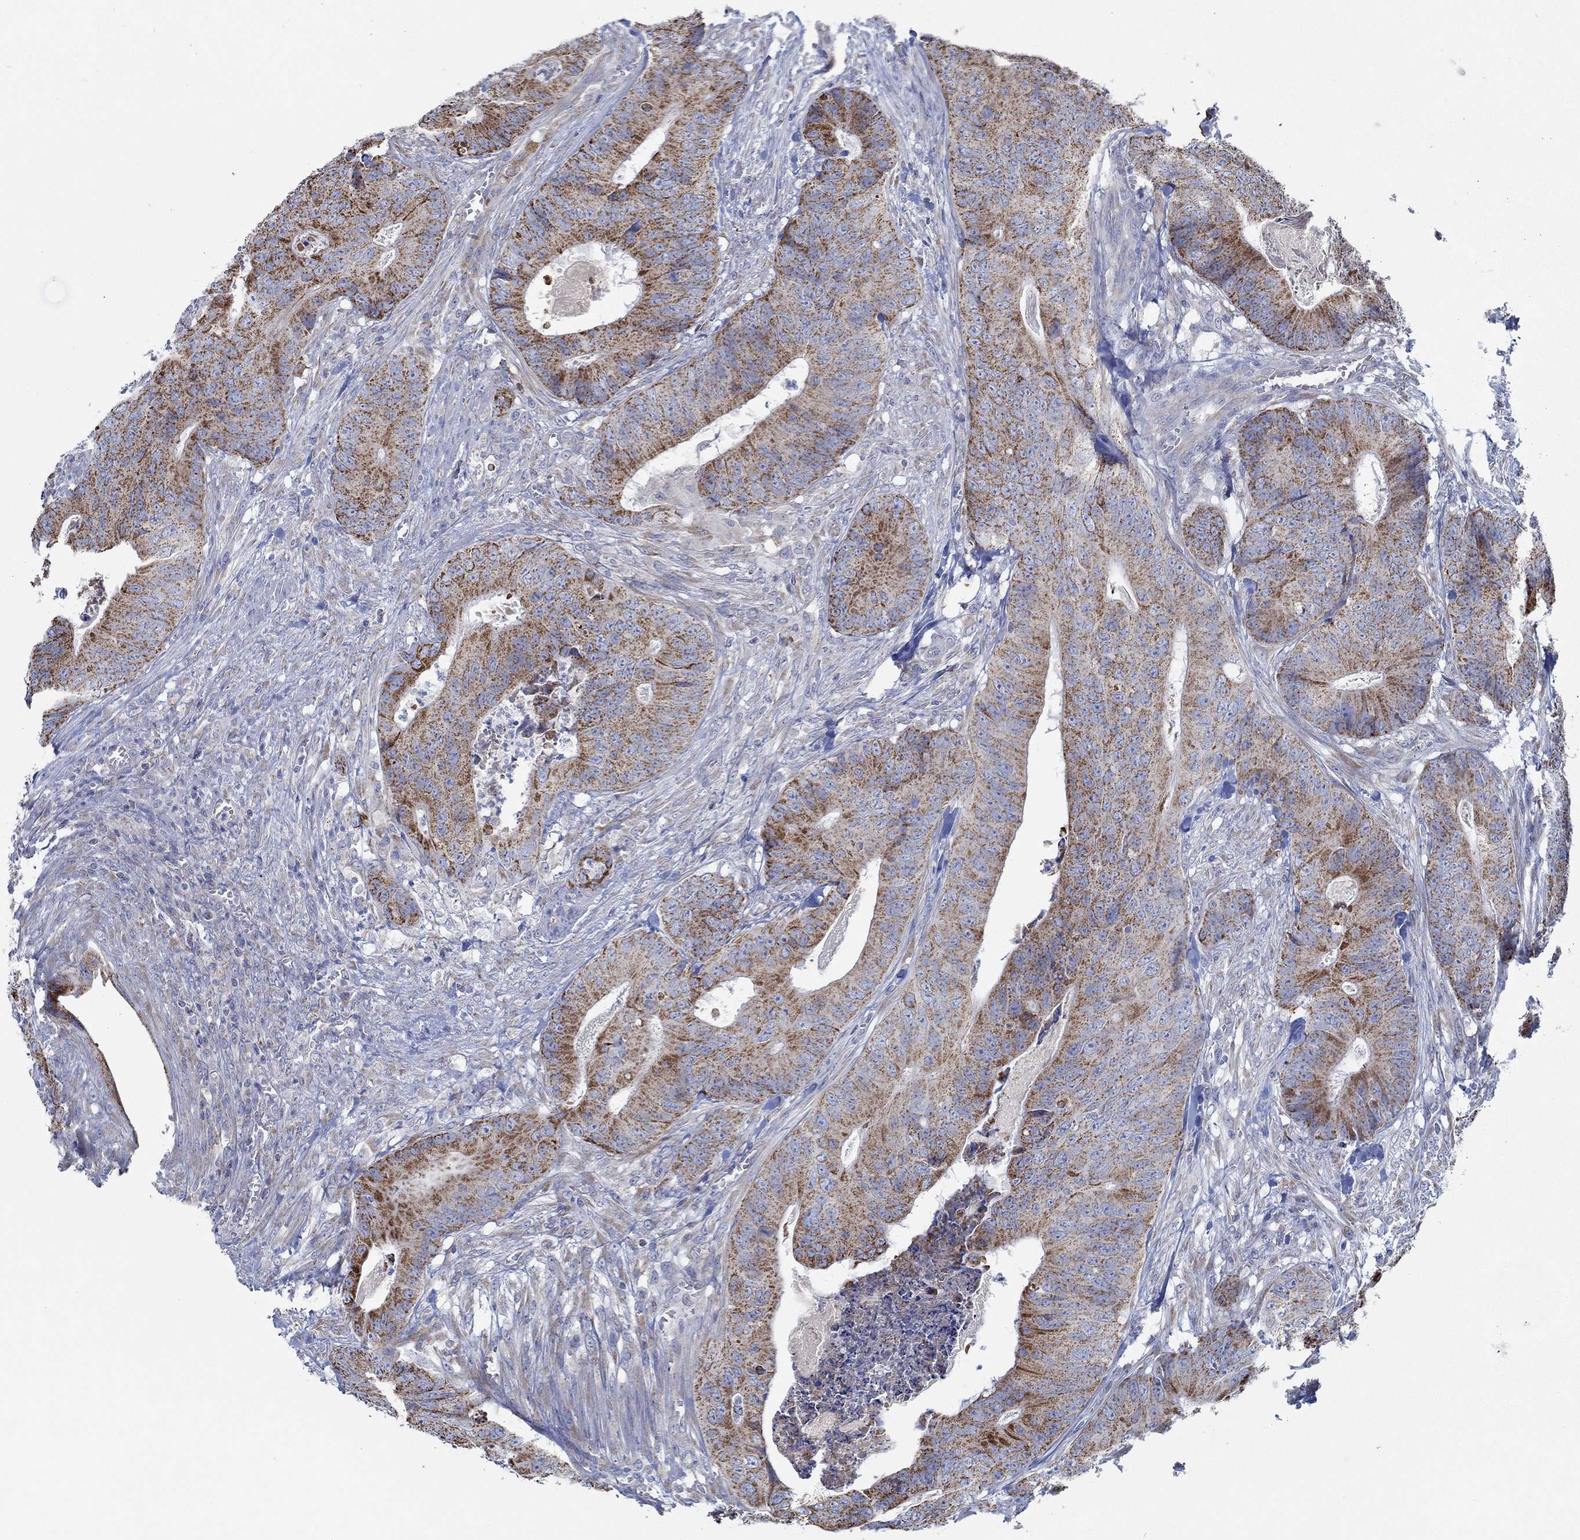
{"staining": {"intensity": "strong", "quantity": ">75%", "location": "cytoplasmic/membranous"}, "tissue": "colorectal cancer", "cell_type": "Tumor cells", "image_type": "cancer", "snomed": [{"axis": "morphology", "description": "Adenocarcinoma, NOS"}, {"axis": "topography", "description": "Colon"}], "caption": "Immunohistochemistry (IHC) staining of colorectal cancer (adenocarcinoma), which shows high levels of strong cytoplasmic/membranous expression in approximately >75% of tumor cells indicating strong cytoplasmic/membranous protein positivity. The staining was performed using DAB (brown) for protein detection and nuclei were counterstained in hematoxylin (blue).", "gene": "GLOD5", "patient": {"sex": "male", "age": 84}}